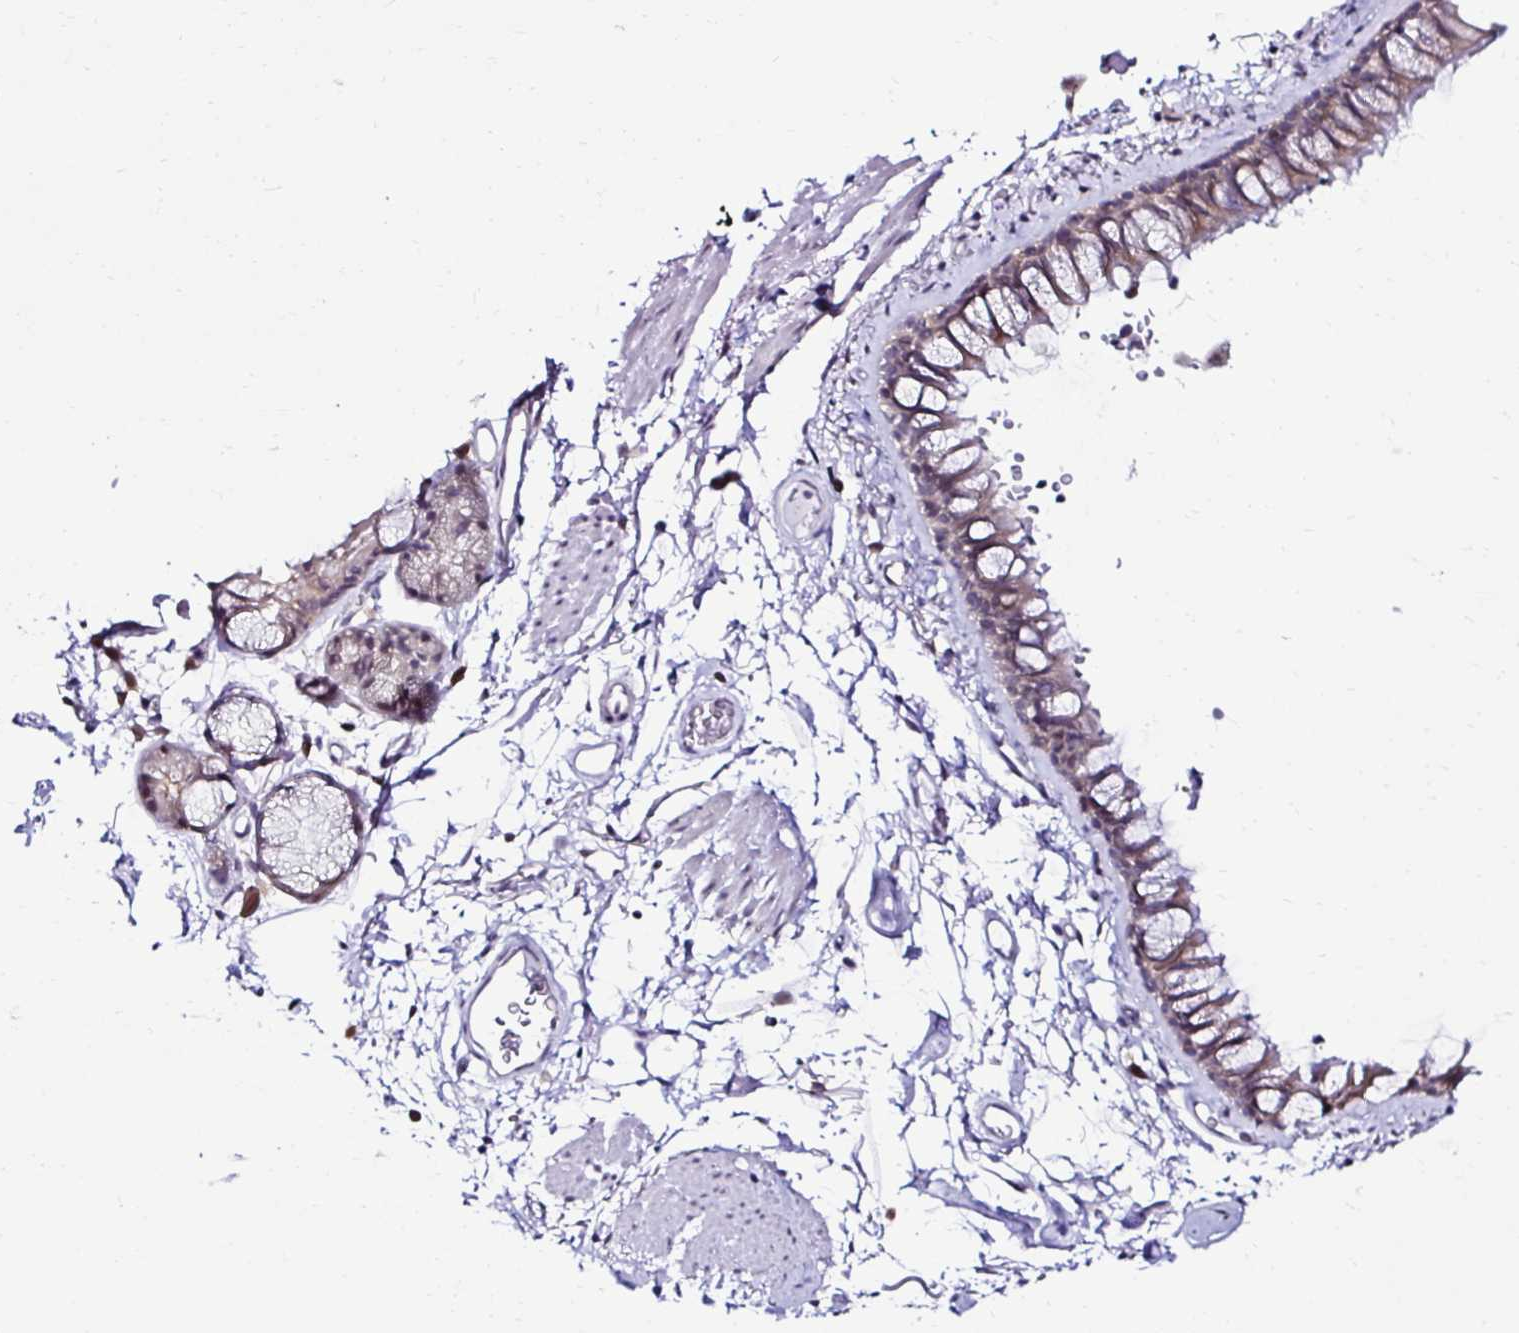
{"staining": {"intensity": "moderate", "quantity": "25%-75%", "location": "cytoplasmic/membranous,nuclear"}, "tissue": "bronchus", "cell_type": "Respiratory epithelial cells", "image_type": "normal", "snomed": [{"axis": "morphology", "description": "Normal tissue, NOS"}, {"axis": "topography", "description": "Cartilage tissue"}, {"axis": "topography", "description": "Bronchus"}], "caption": "Bronchus stained with DAB IHC displays medium levels of moderate cytoplasmic/membranous,nuclear staining in about 25%-75% of respiratory epithelial cells. The protein of interest is shown in brown color, while the nuclei are stained blue.", "gene": "PSMD3", "patient": {"sex": "female", "age": 79}}